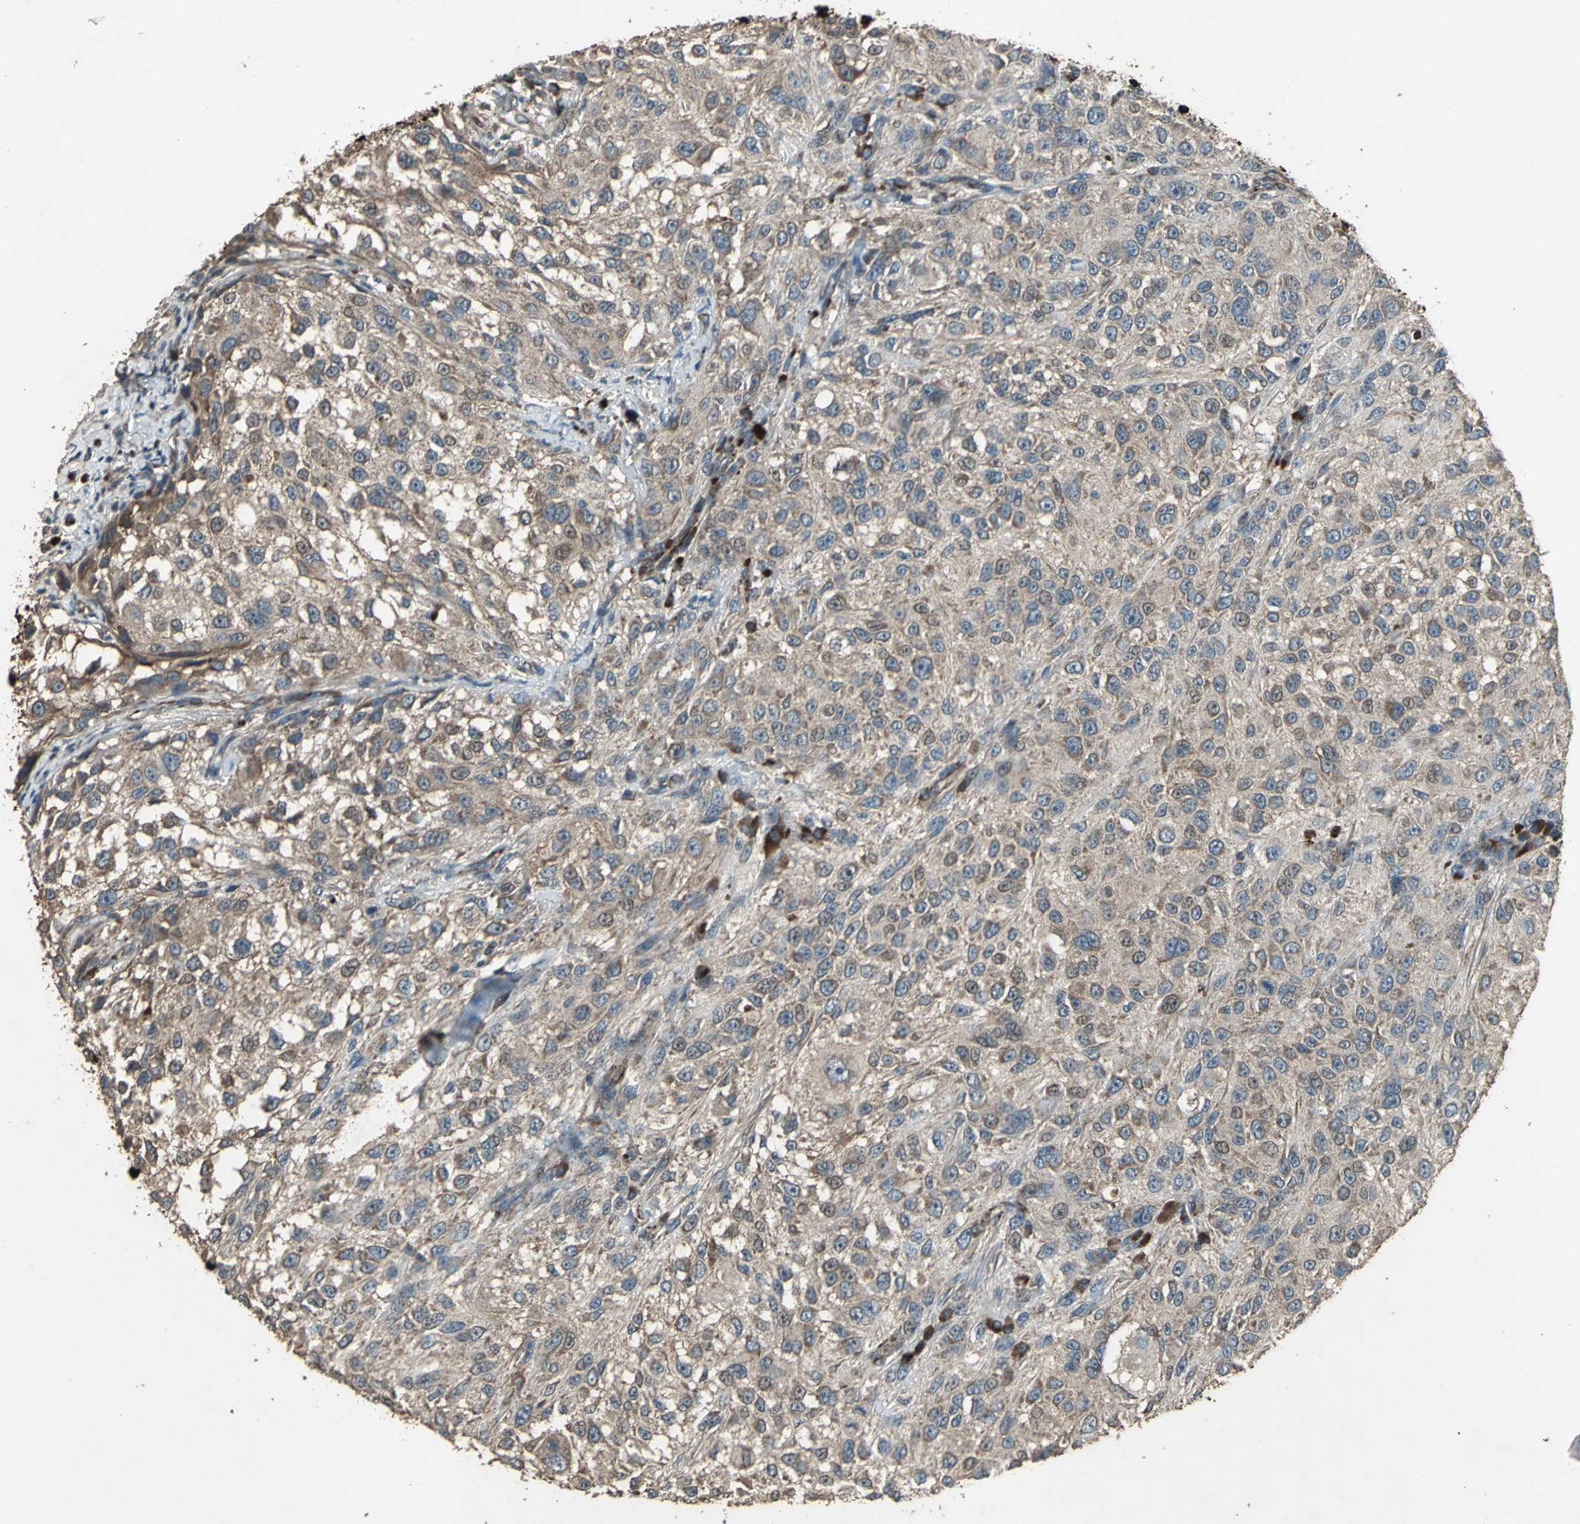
{"staining": {"intensity": "moderate", "quantity": ">75%", "location": "cytoplasmic/membranous"}, "tissue": "melanoma", "cell_type": "Tumor cells", "image_type": "cancer", "snomed": [{"axis": "morphology", "description": "Necrosis, NOS"}, {"axis": "morphology", "description": "Malignant melanoma, NOS"}, {"axis": "topography", "description": "Skin"}], "caption": "A brown stain highlights moderate cytoplasmic/membranous expression of a protein in melanoma tumor cells.", "gene": "SEPTIN4", "patient": {"sex": "female", "age": 87}}